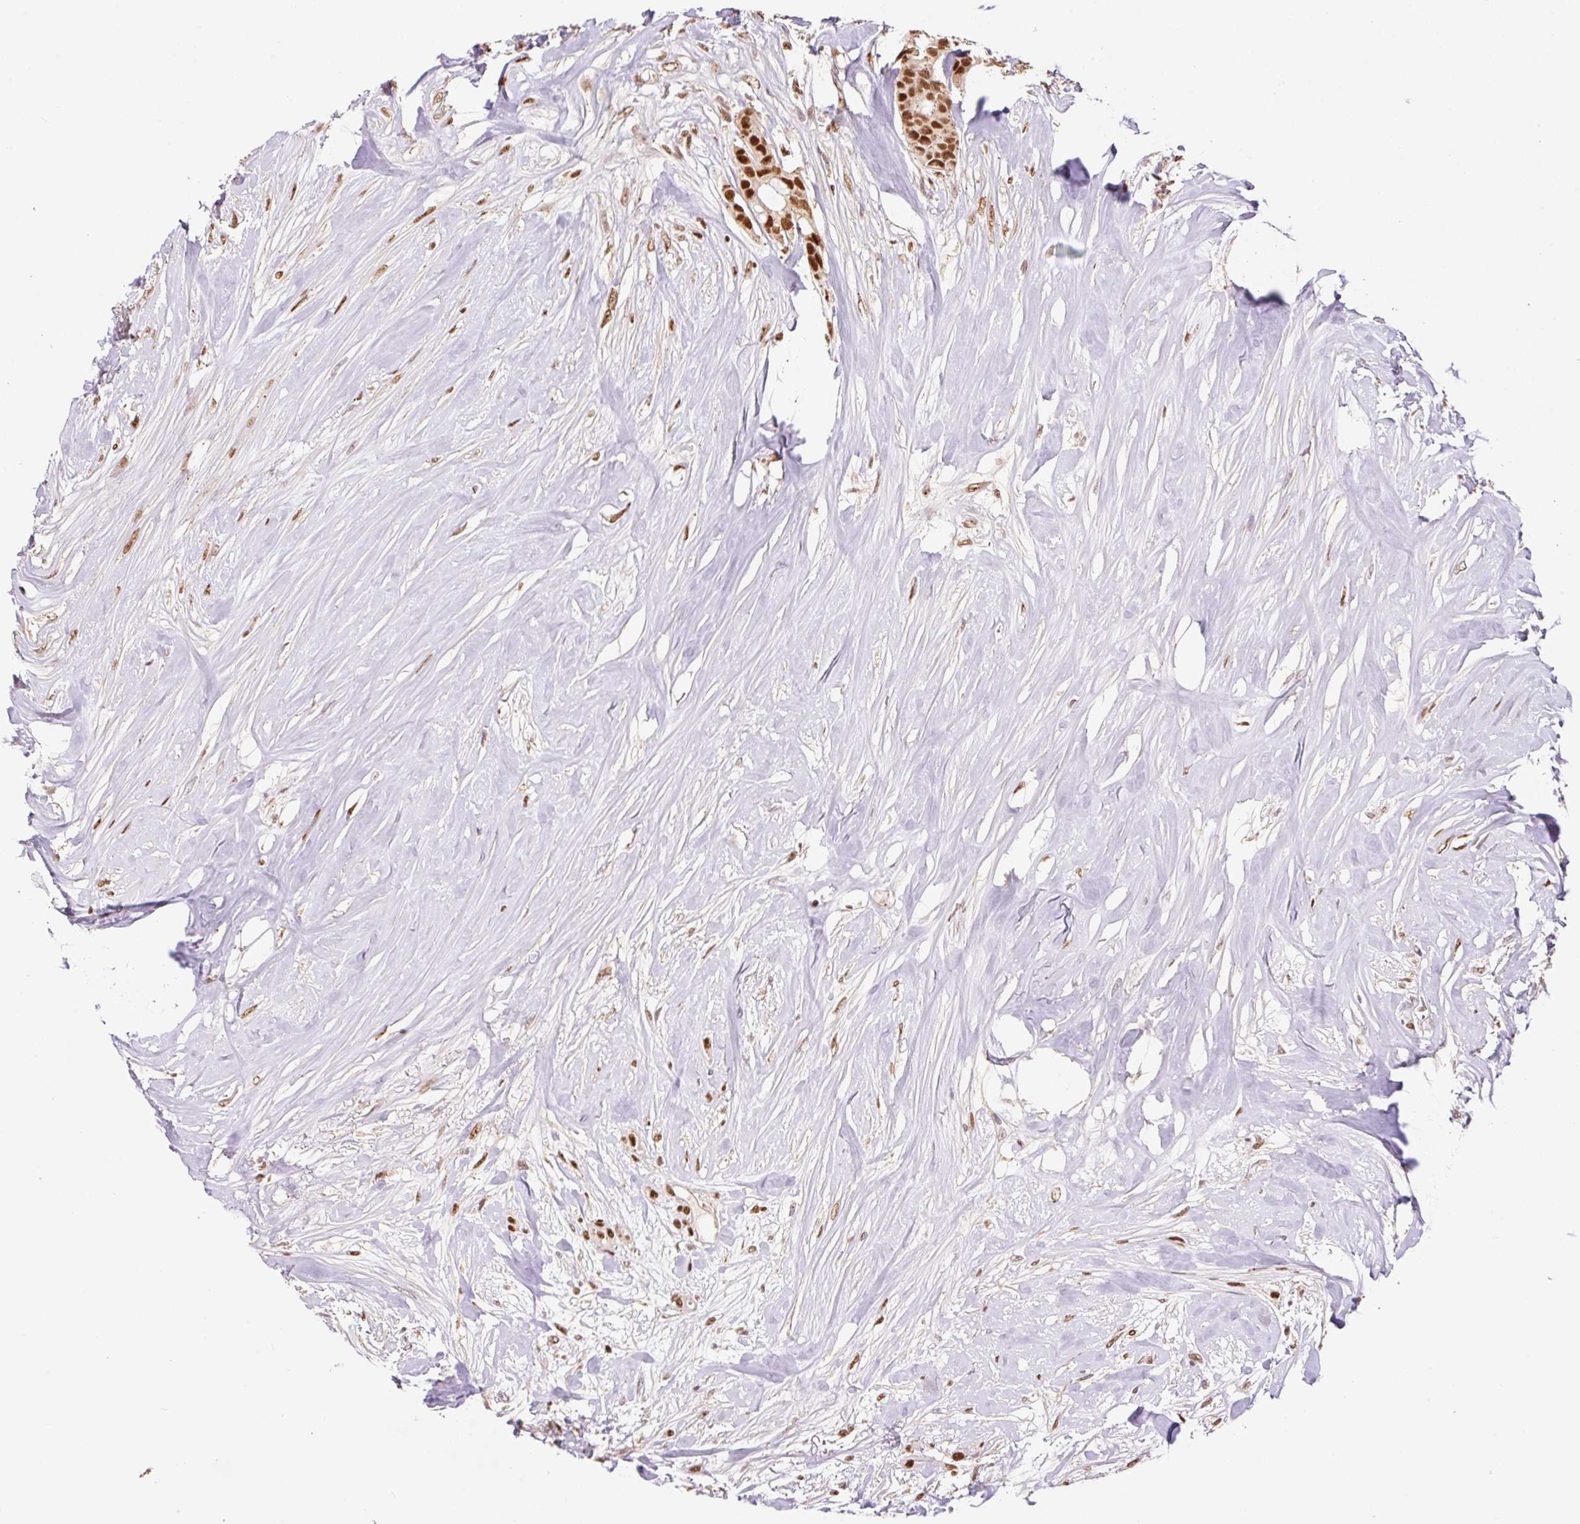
{"staining": {"intensity": "strong", "quantity": ">75%", "location": "nuclear"}, "tissue": "breast cancer", "cell_type": "Tumor cells", "image_type": "cancer", "snomed": [{"axis": "morphology", "description": "Duct carcinoma"}, {"axis": "topography", "description": "Breast"}], "caption": "This histopathology image shows IHC staining of human breast intraductal carcinoma, with high strong nuclear staining in about >75% of tumor cells.", "gene": "GPR139", "patient": {"sex": "female", "age": 84}}